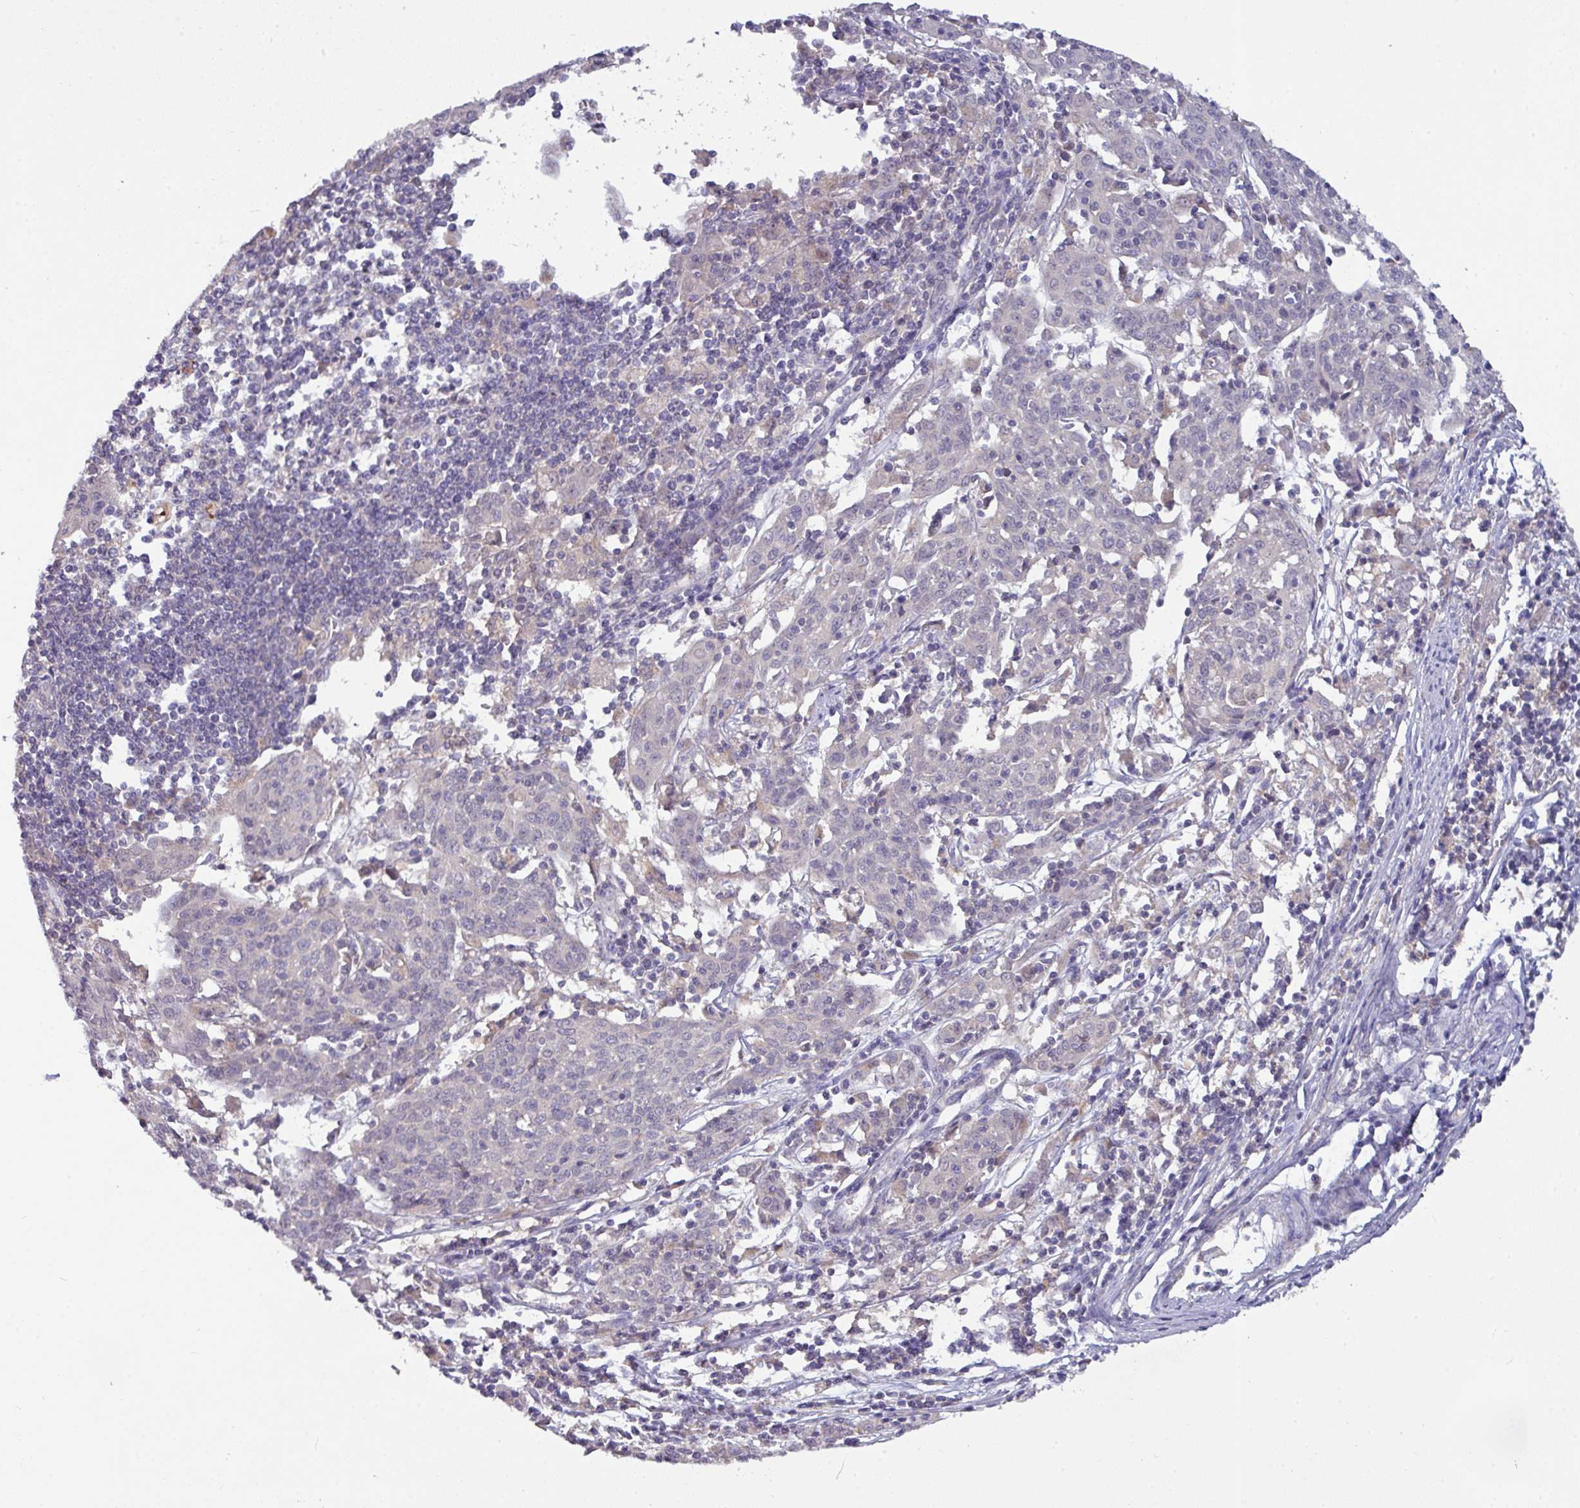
{"staining": {"intensity": "negative", "quantity": "none", "location": "none"}, "tissue": "cervical cancer", "cell_type": "Tumor cells", "image_type": "cancer", "snomed": [{"axis": "morphology", "description": "Squamous cell carcinoma, NOS"}, {"axis": "topography", "description": "Cervix"}], "caption": "This micrograph is of cervical squamous cell carcinoma stained with immunohistochemistry (IHC) to label a protein in brown with the nuclei are counter-stained blue. There is no expression in tumor cells.", "gene": "AEBP2", "patient": {"sex": "female", "age": 67}}